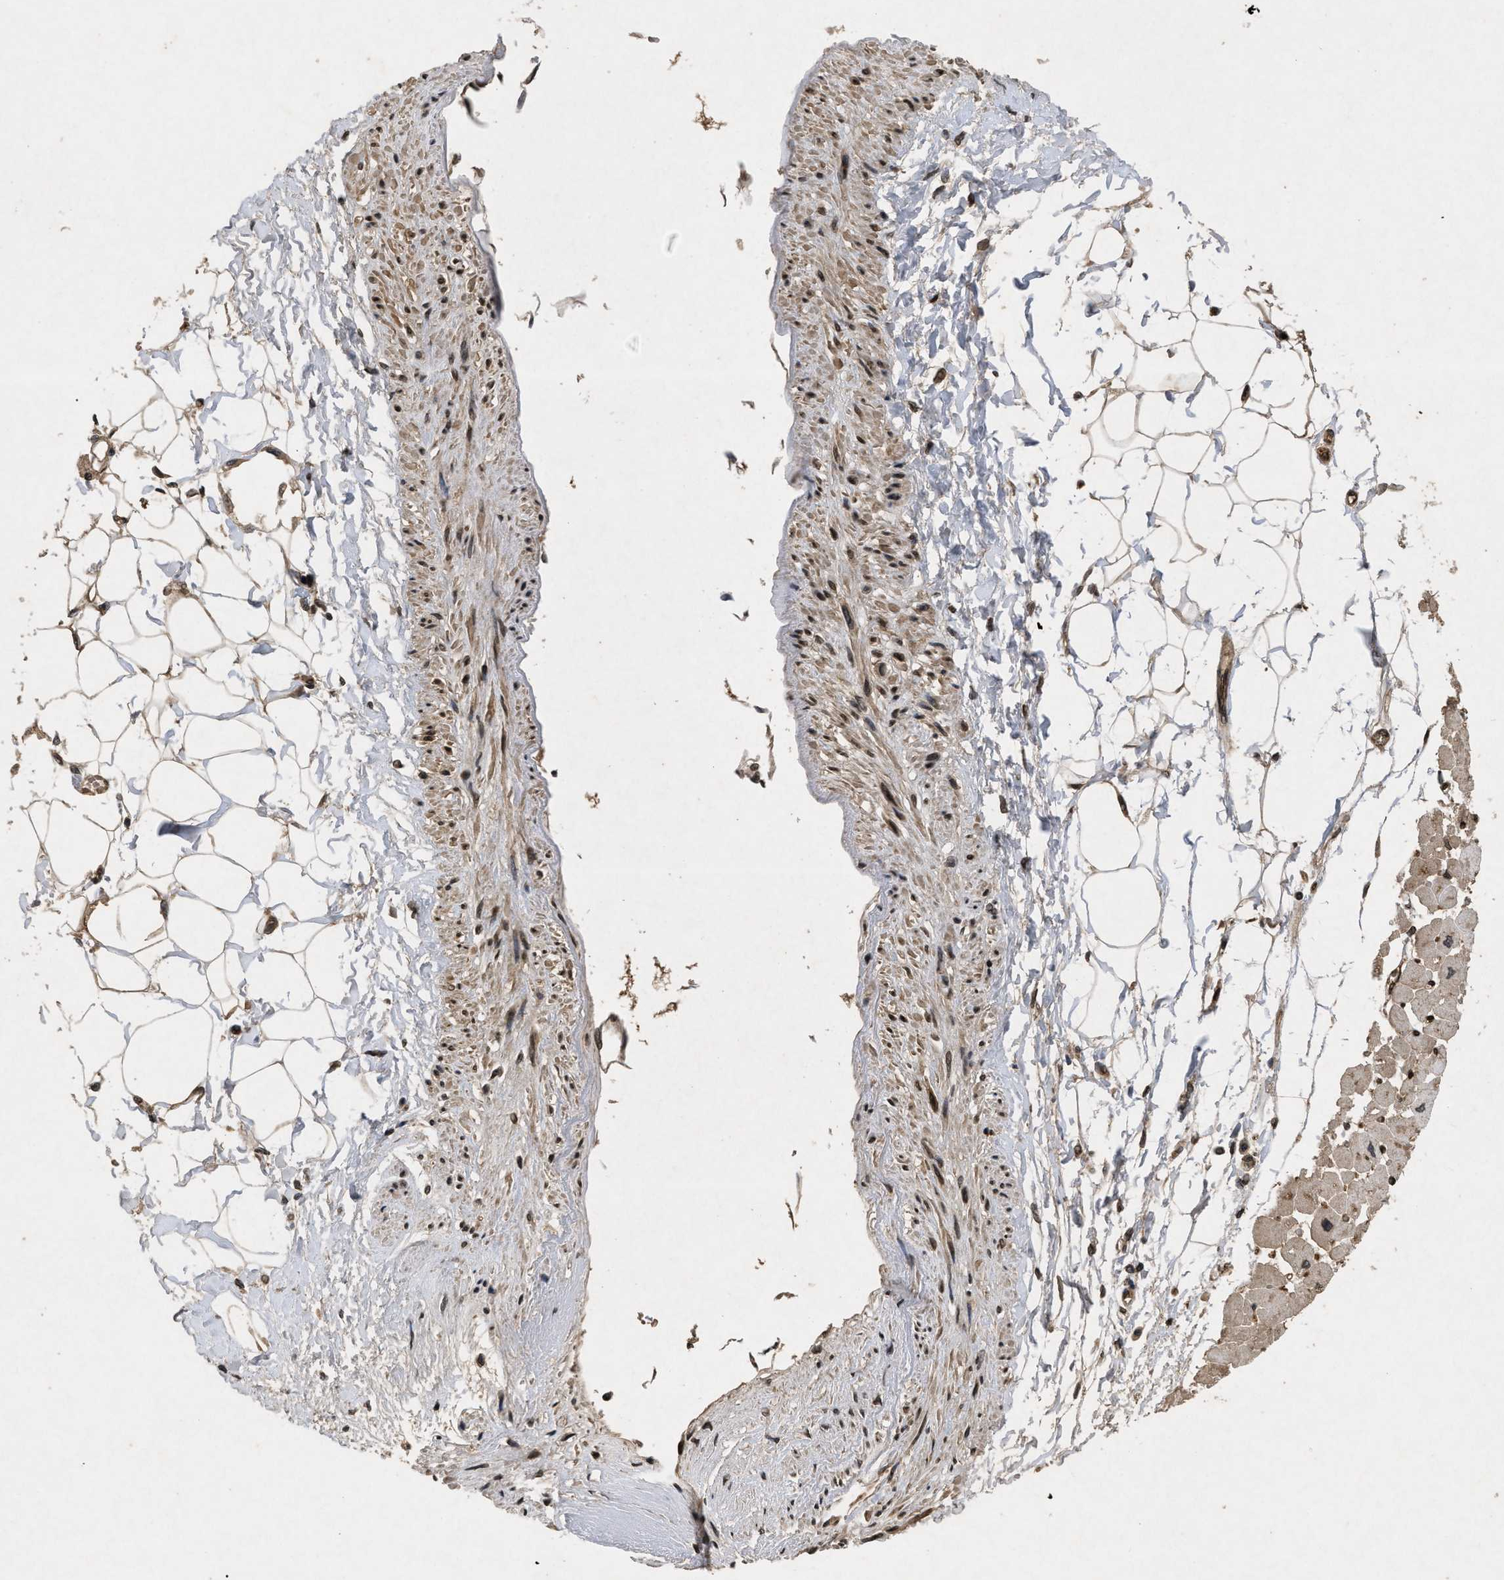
{"staining": {"intensity": "moderate", "quantity": ">75%", "location": "cytoplasmic/membranous,nuclear"}, "tissue": "heart muscle", "cell_type": "Cardiomyocytes", "image_type": "normal", "snomed": [{"axis": "morphology", "description": "Normal tissue, NOS"}, {"axis": "topography", "description": "Heart"}], "caption": "Normal heart muscle shows moderate cytoplasmic/membranous,nuclear staining in about >75% of cardiomyocytes.", "gene": "CRY1", "patient": {"sex": "female", "age": 54}}